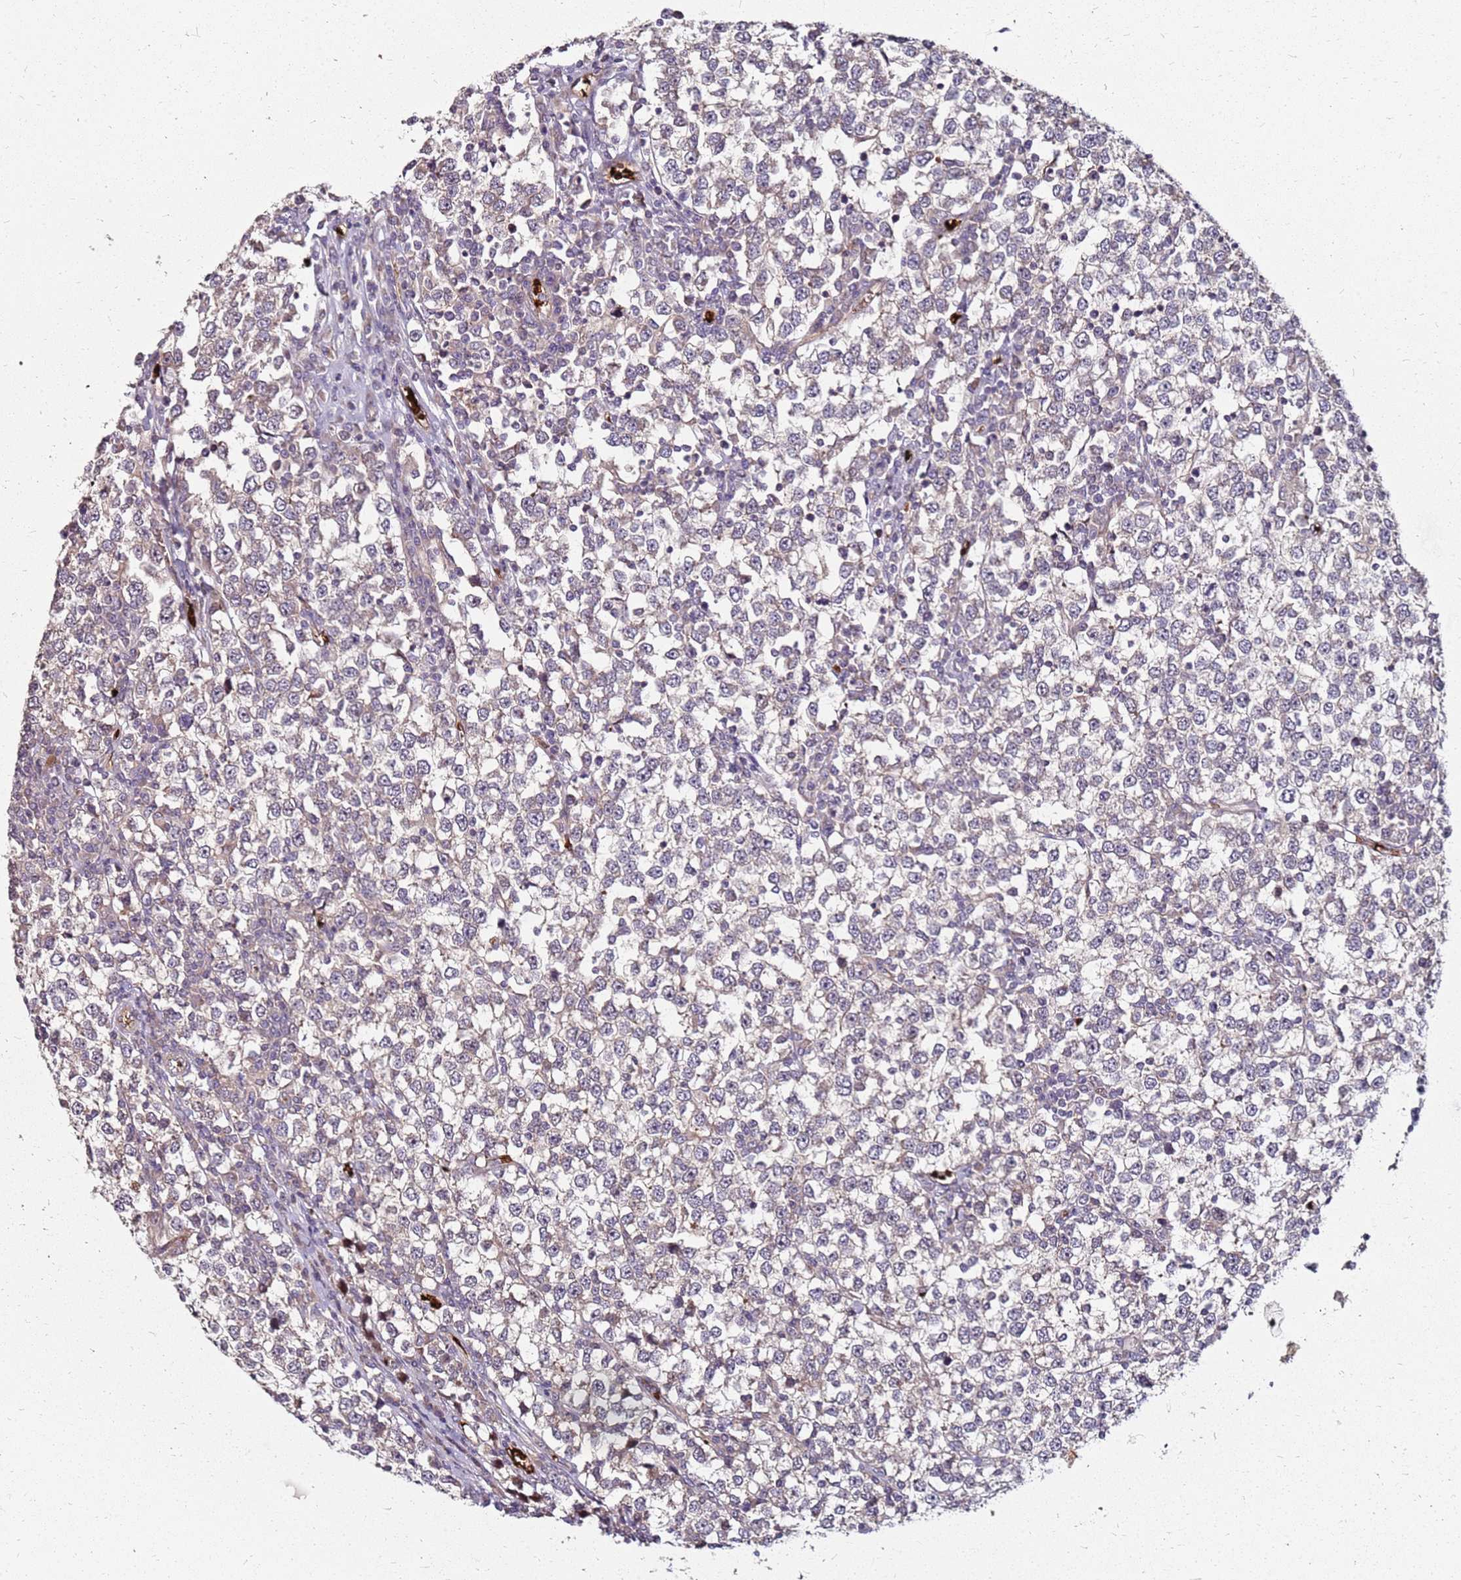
{"staining": {"intensity": "negative", "quantity": "none", "location": "none"}, "tissue": "testis cancer", "cell_type": "Tumor cells", "image_type": "cancer", "snomed": [{"axis": "morphology", "description": "Seminoma, NOS"}, {"axis": "topography", "description": "Testis"}], "caption": "DAB immunohistochemical staining of human testis seminoma reveals no significant expression in tumor cells. (Brightfield microscopy of DAB (3,3'-diaminobenzidine) immunohistochemistry at high magnification).", "gene": "RNF11", "patient": {"sex": "male", "age": 65}}